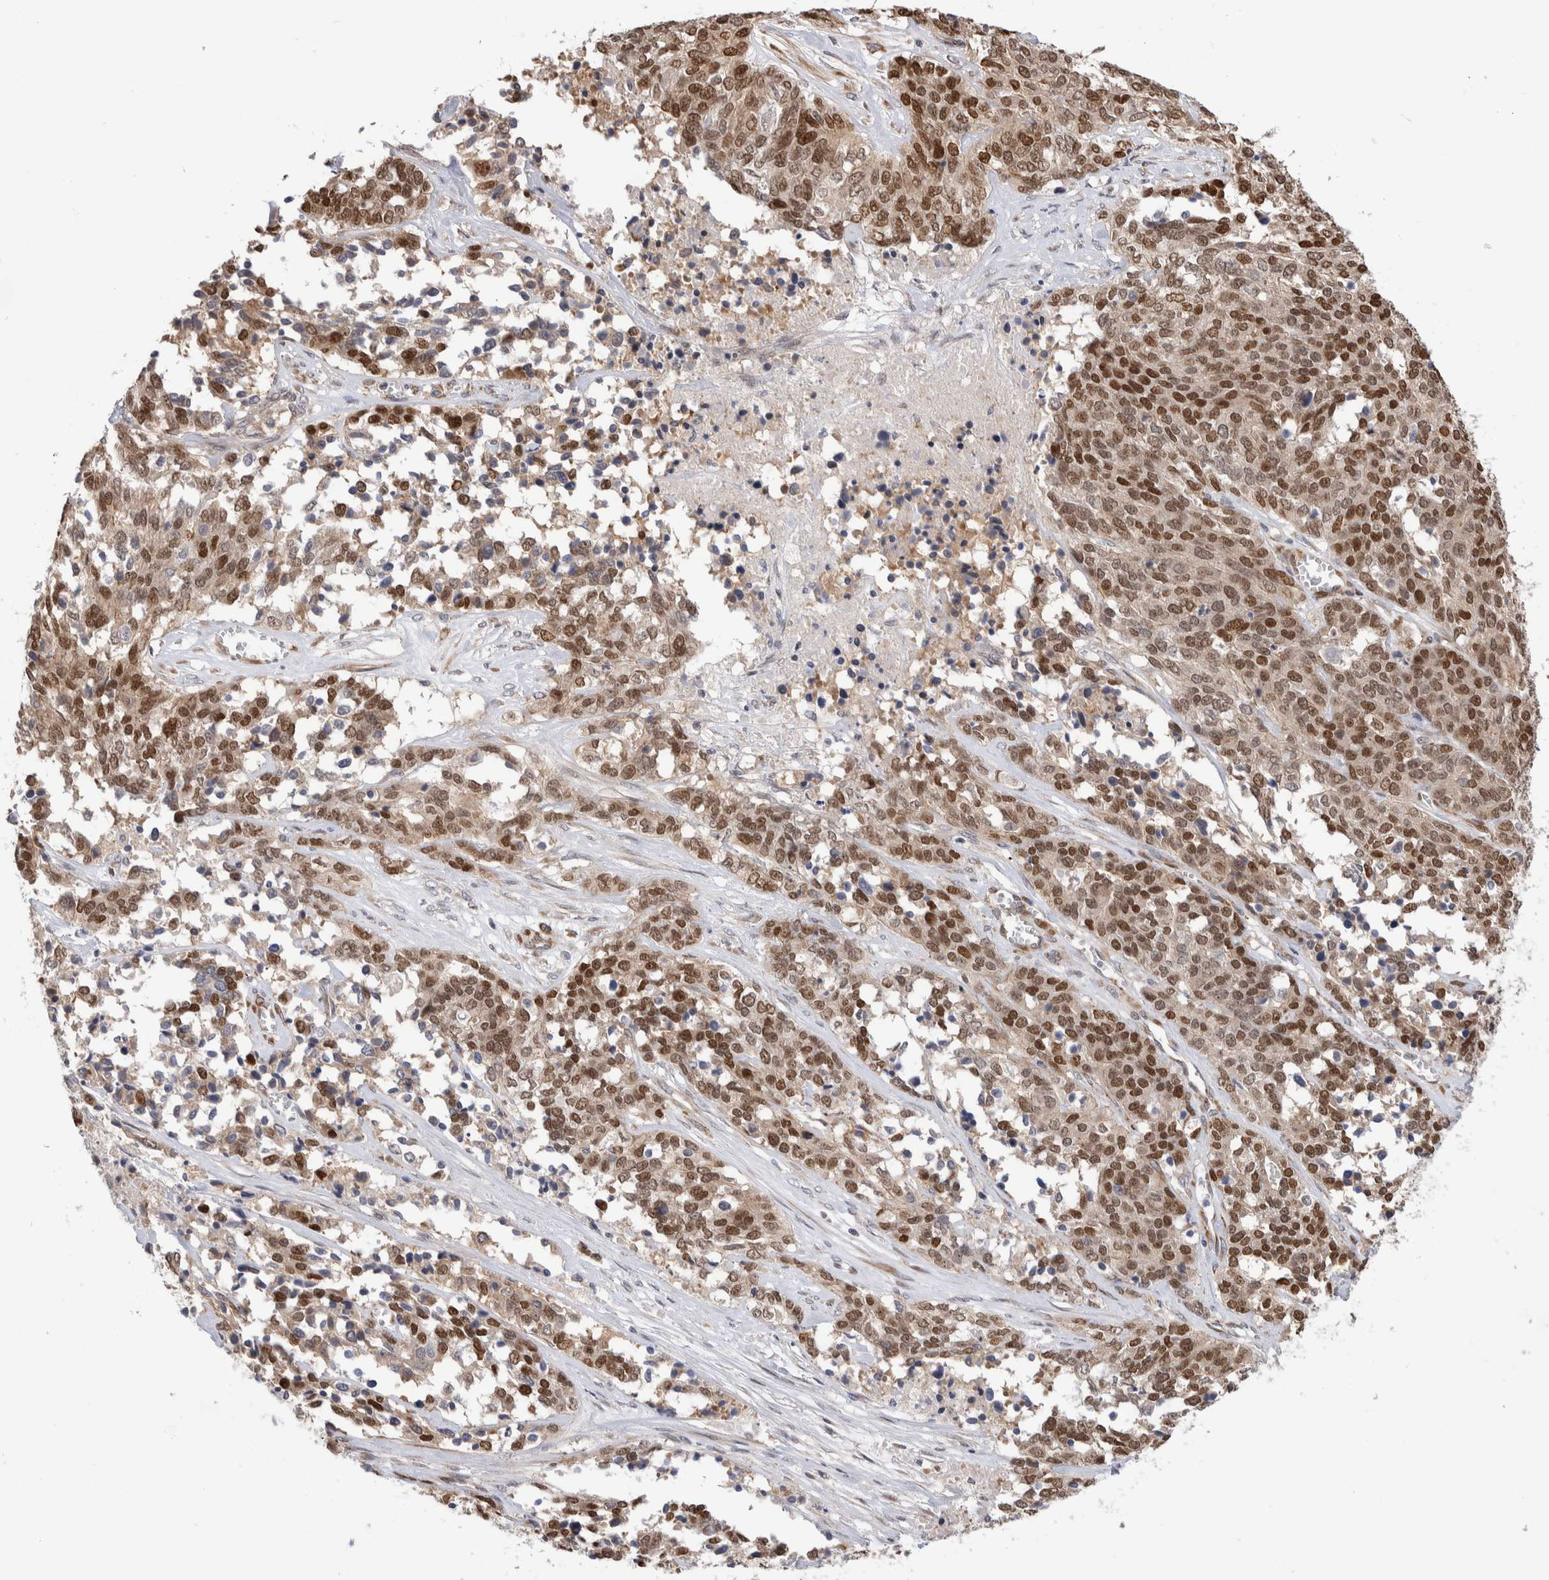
{"staining": {"intensity": "moderate", "quantity": ">75%", "location": "cytoplasmic/membranous,nuclear"}, "tissue": "ovarian cancer", "cell_type": "Tumor cells", "image_type": "cancer", "snomed": [{"axis": "morphology", "description": "Cystadenocarcinoma, serous, NOS"}, {"axis": "topography", "description": "Ovary"}], "caption": "An immunohistochemistry photomicrograph of tumor tissue is shown. Protein staining in brown labels moderate cytoplasmic/membranous and nuclear positivity in serous cystadenocarcinoma (ovarian) within tumor cells.", "gene": "NSMAF", "patient": {"sex": "female", "age": 44}}